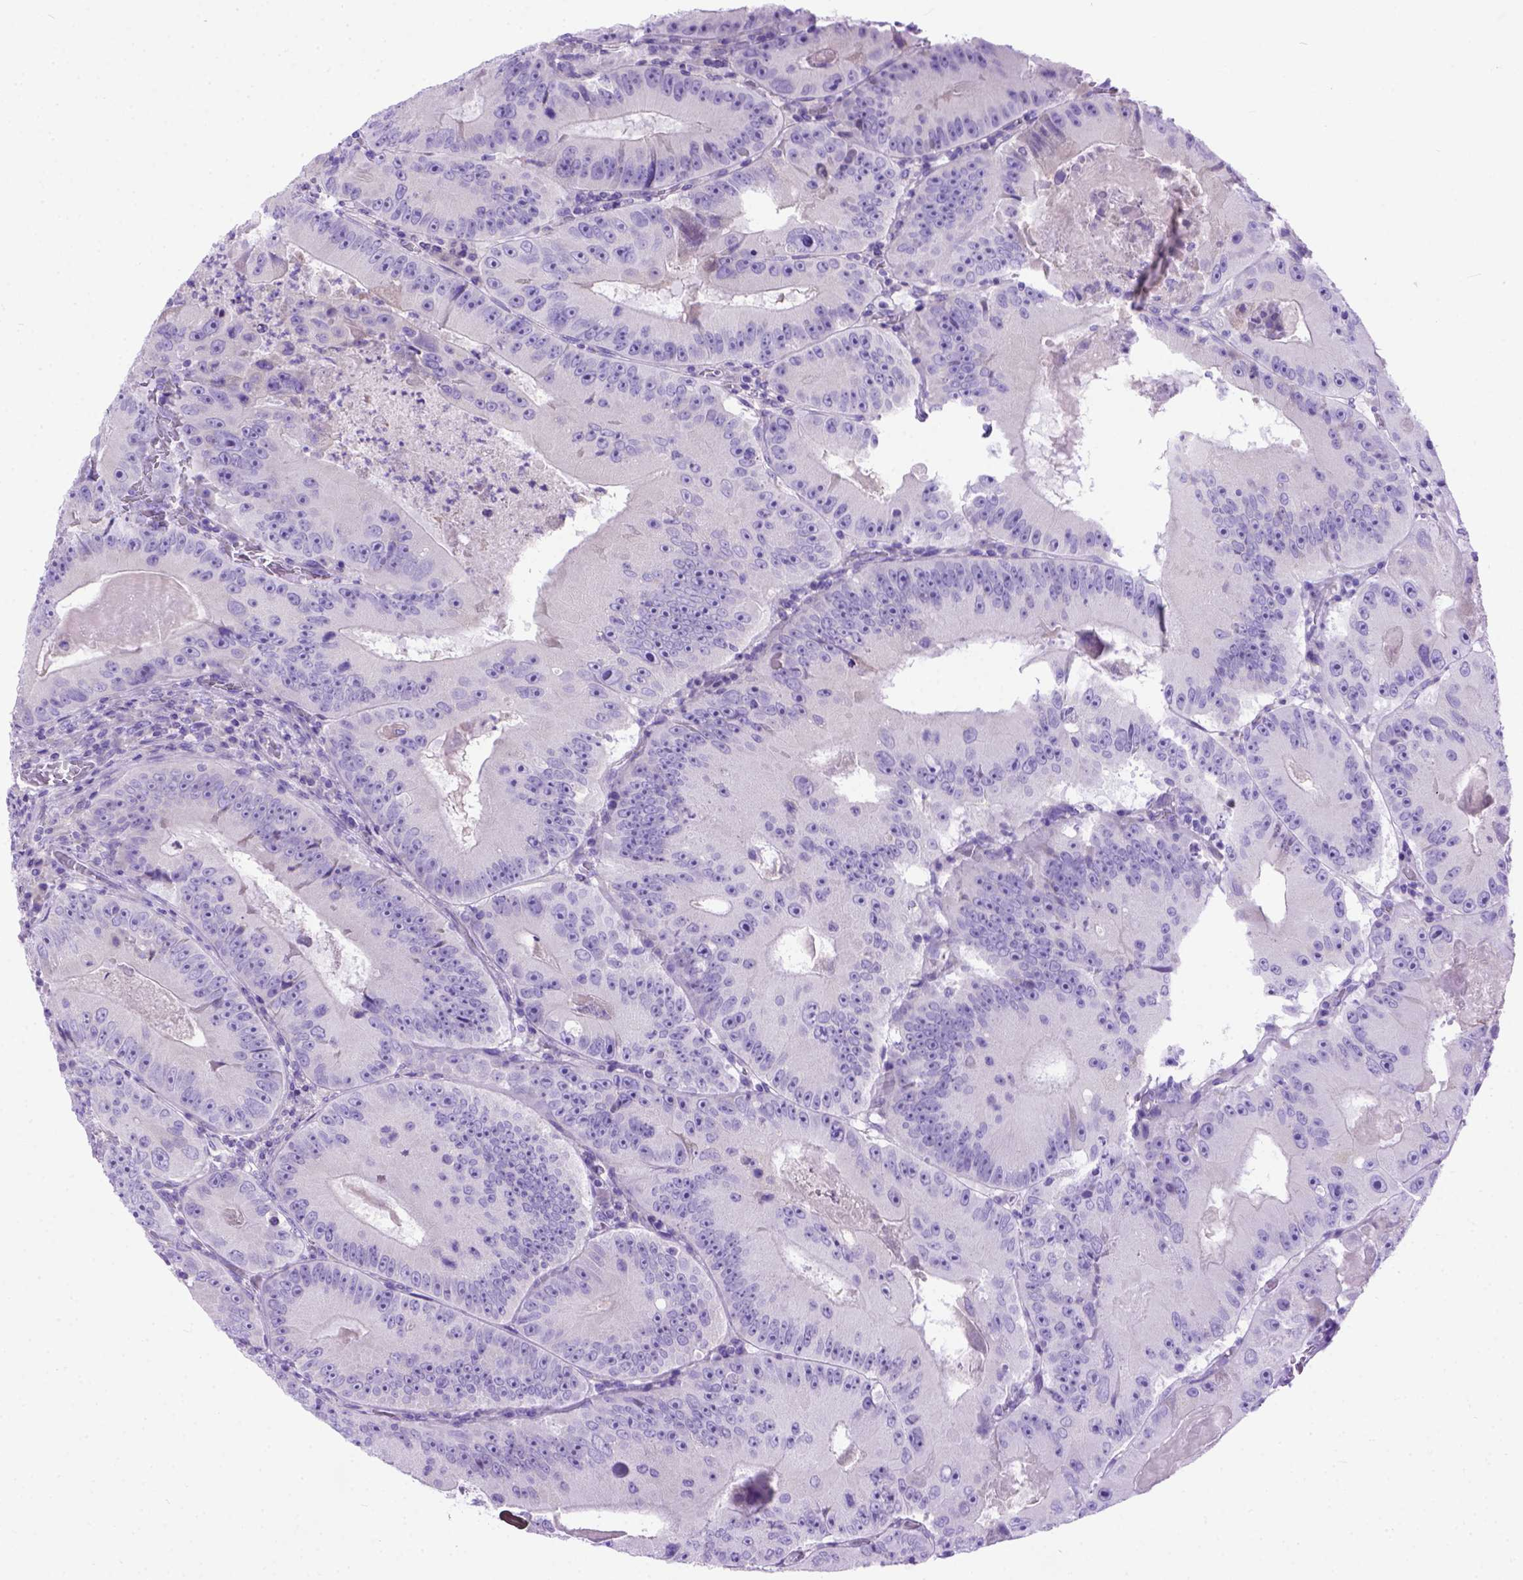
{"staining": {"intensity": "negative", "quantity": "none", "location": "none"}, "tissue": "colorectal cancer", "cell_type": "Tumor cells", "image_type": "cancer", "snomed": [{"axis": "morphology", "description": "Adenocarcinoma, NOS"}, {"axis": "topography", "description": "Colon"}], "caption": "This is an immunohistochemistry photomicrograph of human adenocarcinoma (colorectal). There is no positivity in tumor cells.", "gene": "ODAD3", "patient": {"sex": "female", "age": 86}}